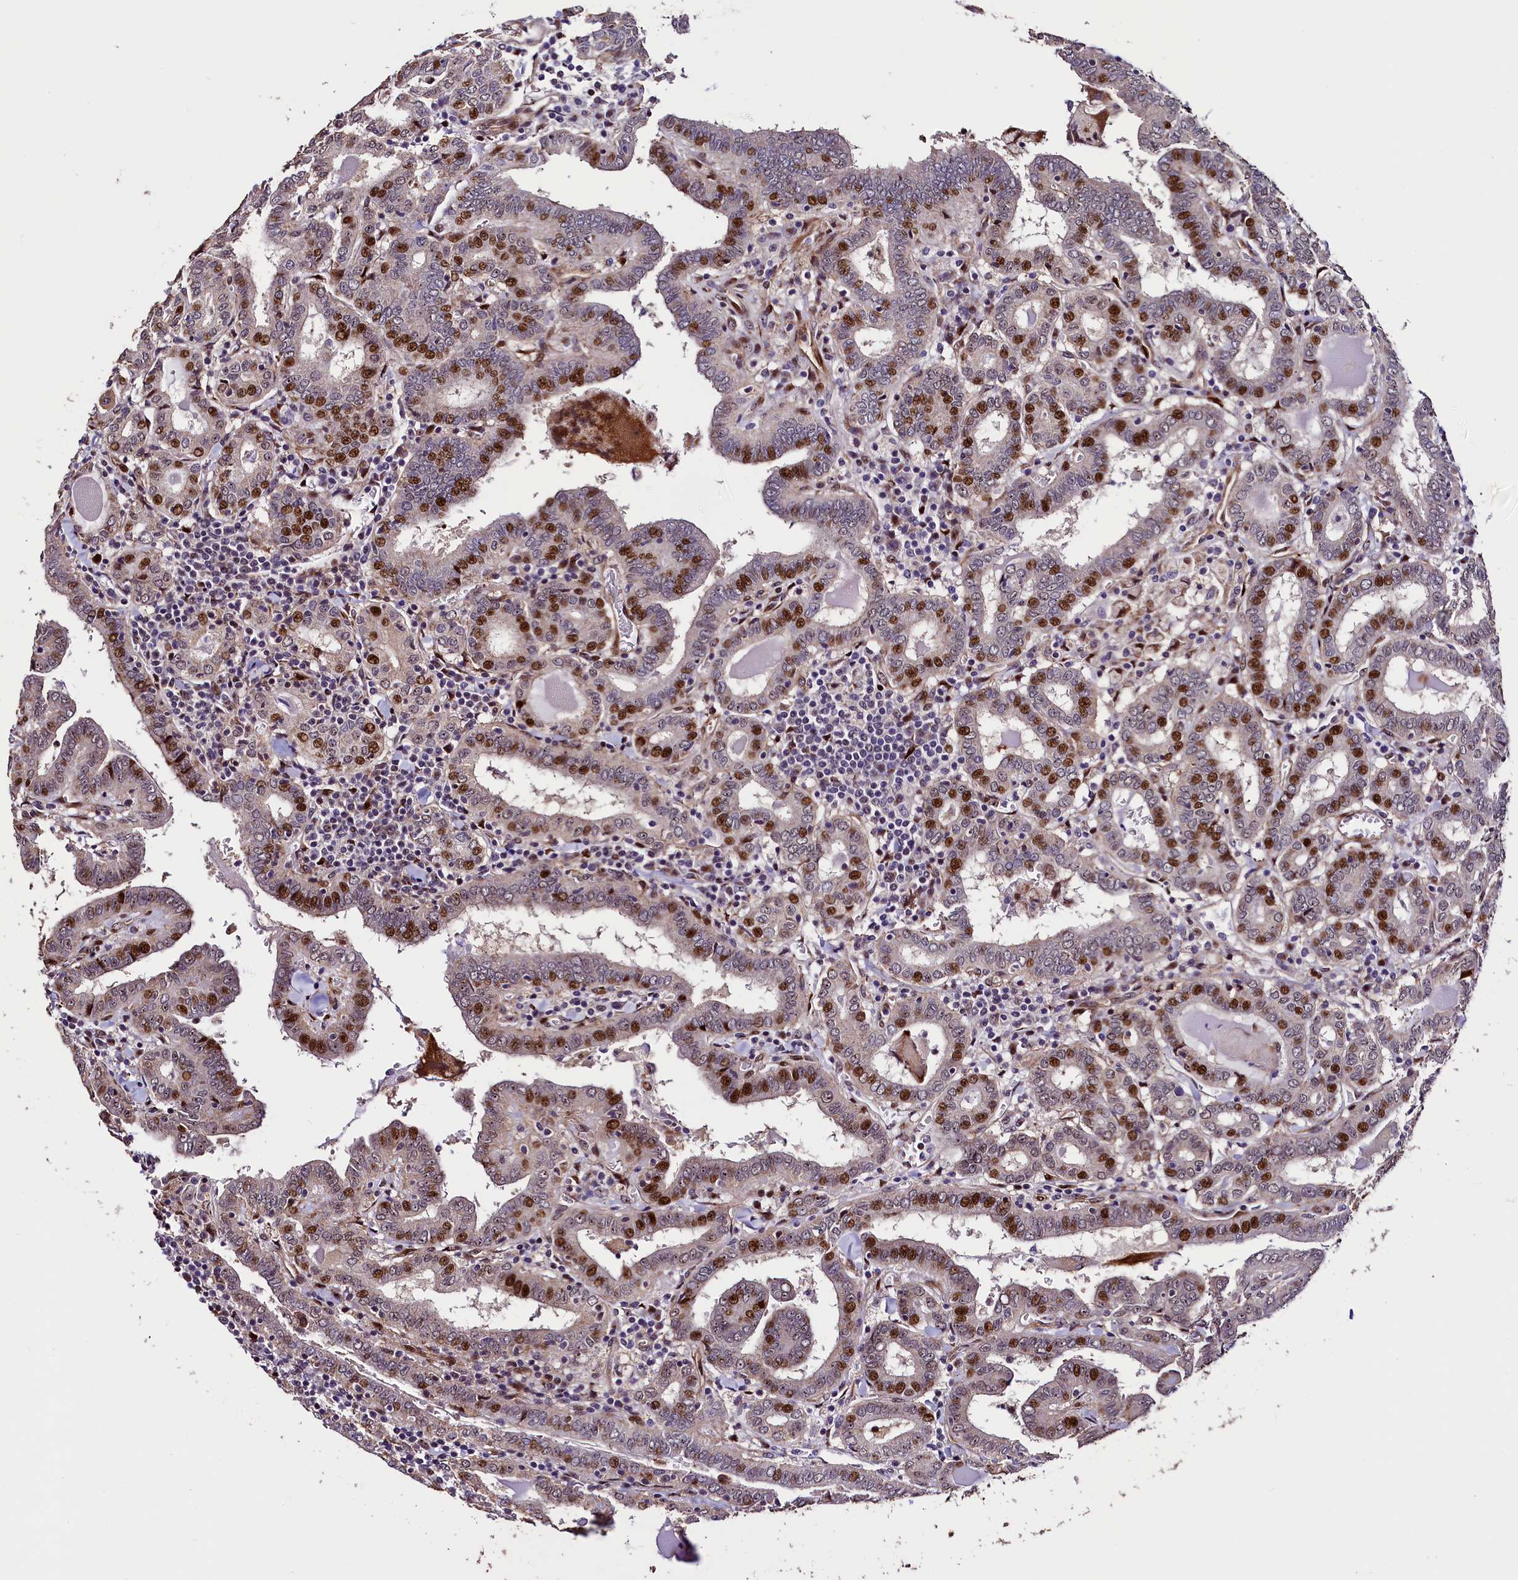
{"staining": {"intensity": "strong", "quantity": "<25%", "location": "nuclear"}, "tissue": "thyroid cancer", "cell_type": "Tumor cells", "image_type": "cancer", "snomed": [{"axis": "morphology", "description": "Papillary adenocarcinoma, NOS"}, {"axis": "topography", "description": "Thyroid gland"}], "caption": "Strong nuclear protein positivity is appreciated in about <25% of tumor cells in thyroid cancer (papillary adenocarcinoma). The staining was performed using DAB (3,3'-diaminobenzidine) to visualize the protein expression in brown, while the nuclei were stained in blue with hematoxylin (Magnification: 20x).", "gene": "TRMT112", "patient": {"sex": "female", "age": 72}}